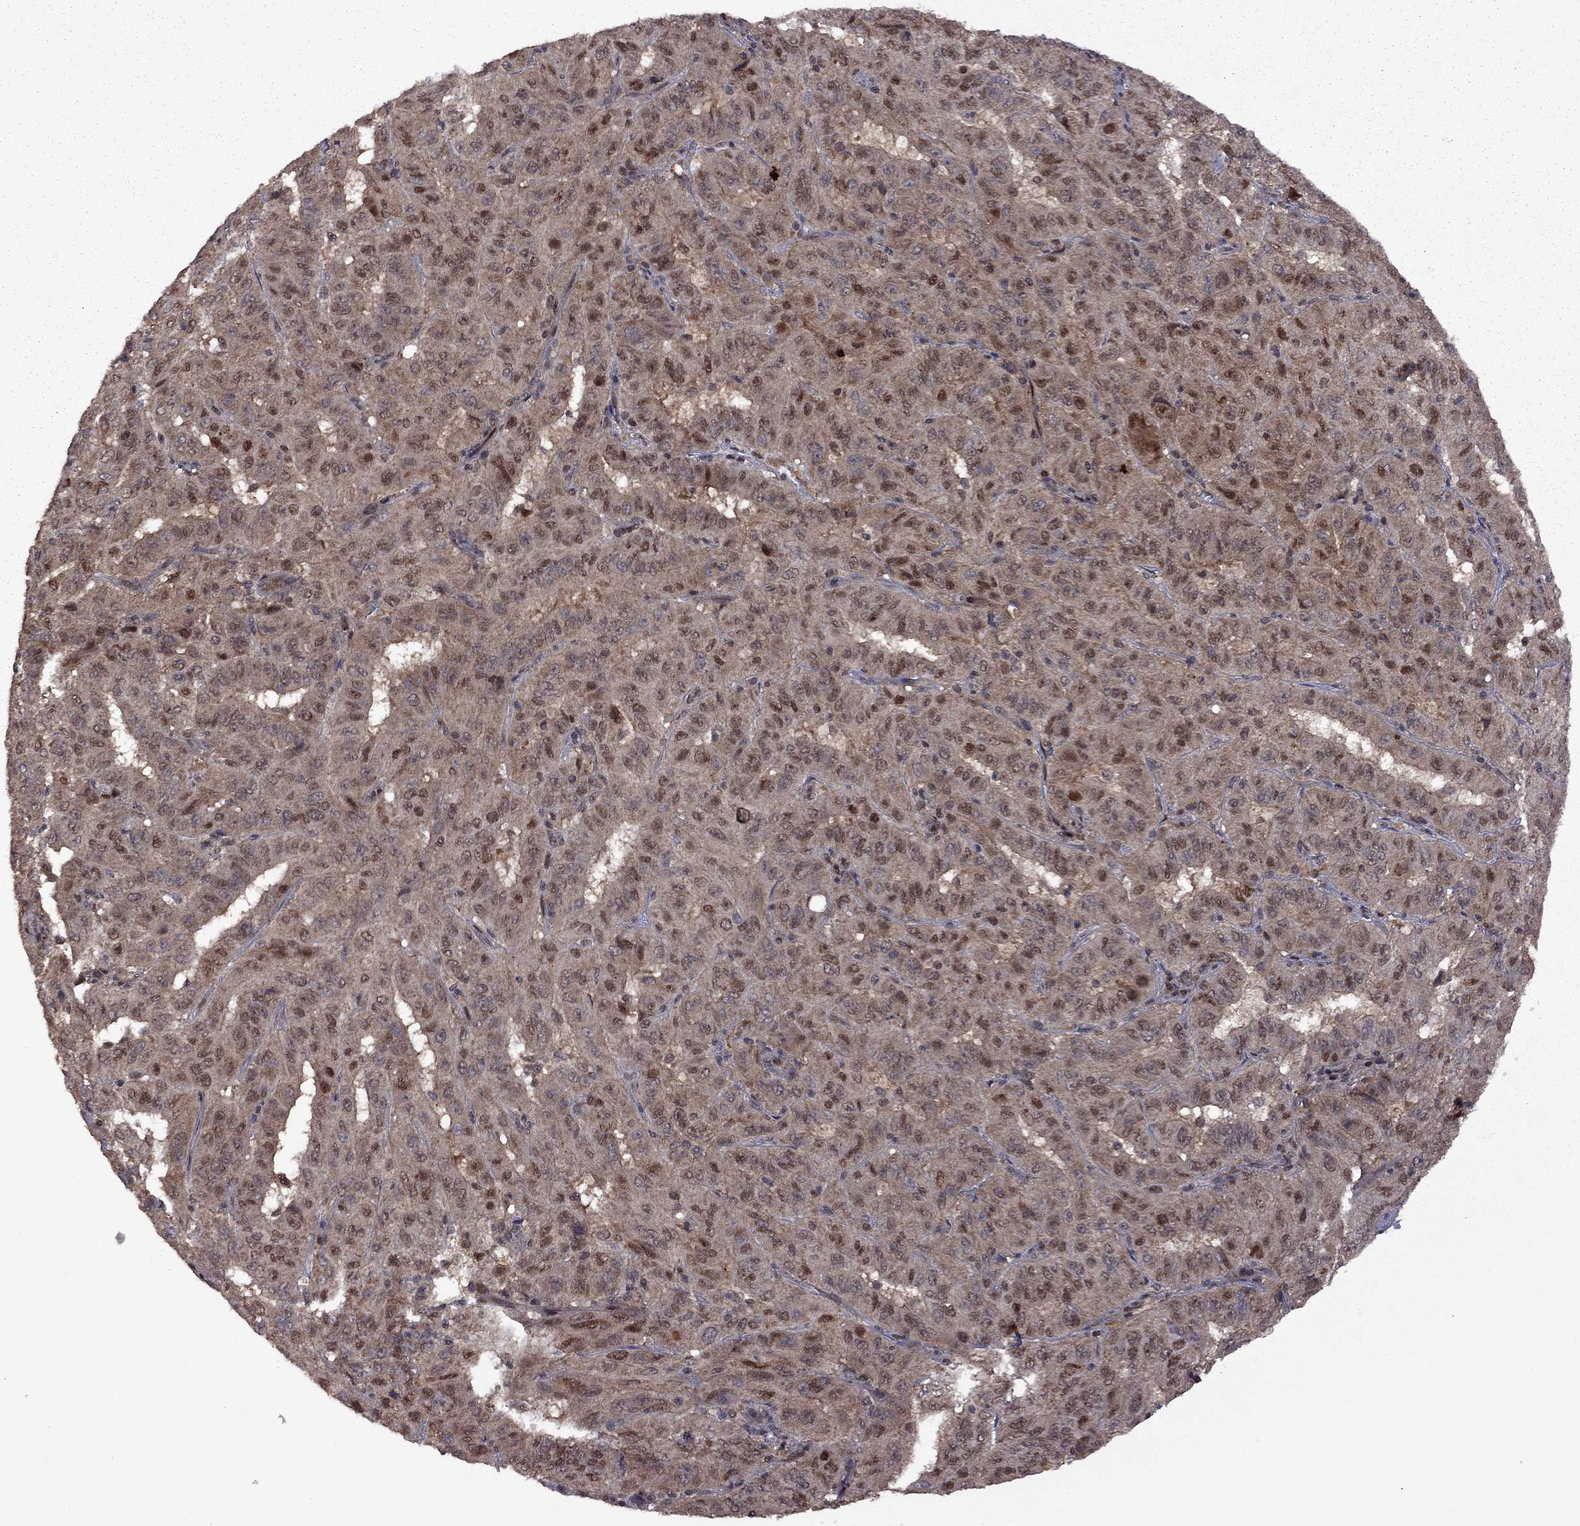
{"staining": {"intensity": "moderate", "quantity": "25%-75%", "location": "cytoplasmic/membranous,nuclear"}, "tissue": "pancreatic cancer", "cell_type": "Tumor cells", "image_type": "cancer", "snomed": [{"axis": "morphology", "description": "Adenocarcinoma, NOS"}, {"axis": "topography", "description": "Pancreas"}], "caption": "High-power microscopy captured an IHC histopathology image of pancreatic adenocarcinoma, revealing moderate cytoplasmic/membranous and nuclear positivity in approximately 25%-75% of tumor cells. (DAB = brown stain, brightfield microscopy at high magnification).", "gene": "IPP", "patient": {"sex": "male", "age": 63}}